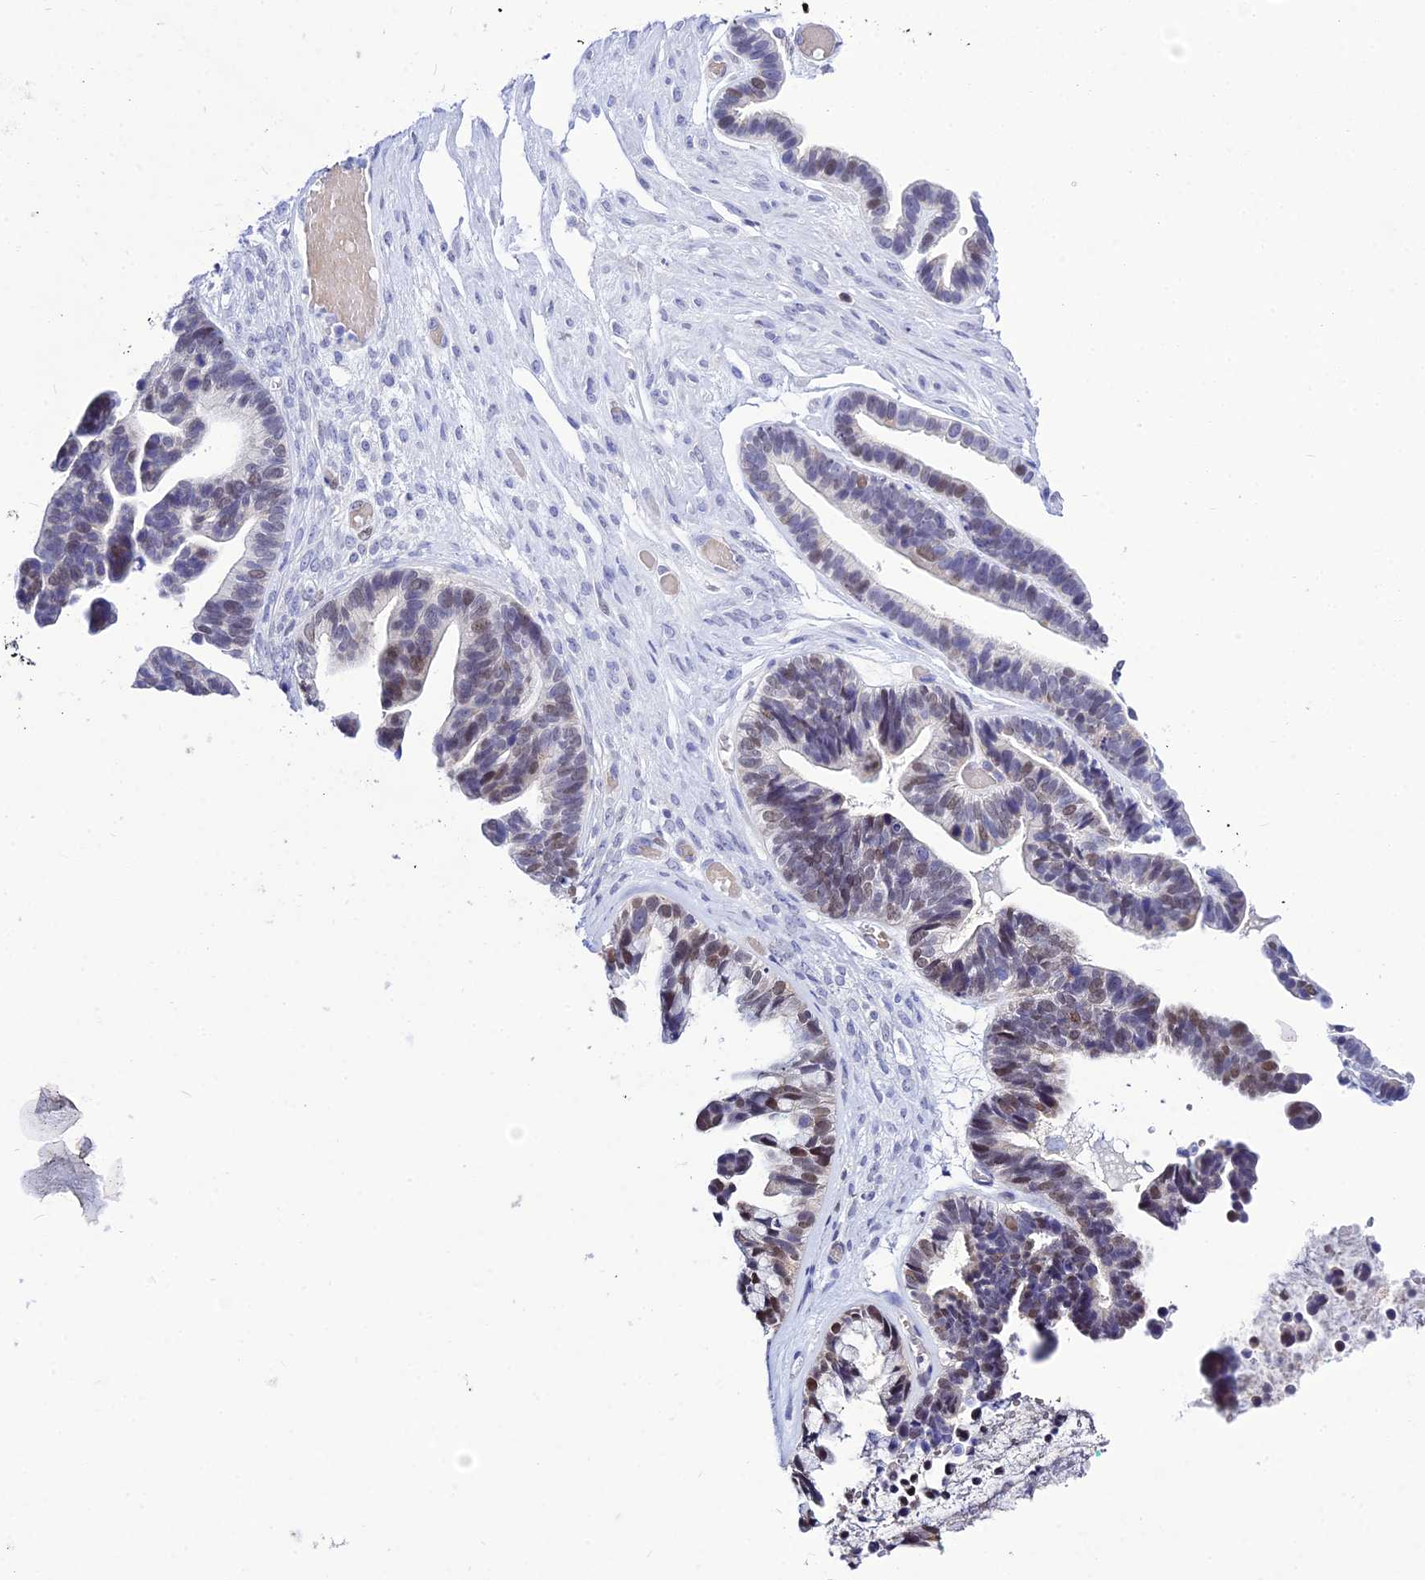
{"staining": {"intensity": "weak", "quantity": "25%-75%", "location": "nuclear"}, "tissue": "ovarian cancer", "cell_type": "Tumor cells", "image_type": "cancer", "snomed": [{"axis": "morphology", "description": "Cystadenocarcinoma, serous, NOS"}, {"axis": "topography", "description": "Ovary"}], "caption": "Protein staining displays weak nuclear positivity in about 25%-75% of tumor cells in serous cystadenocarcinoma (ovarian).", "gene": "DEFB107A", "patient": {"sex": "female", "age": 56}}